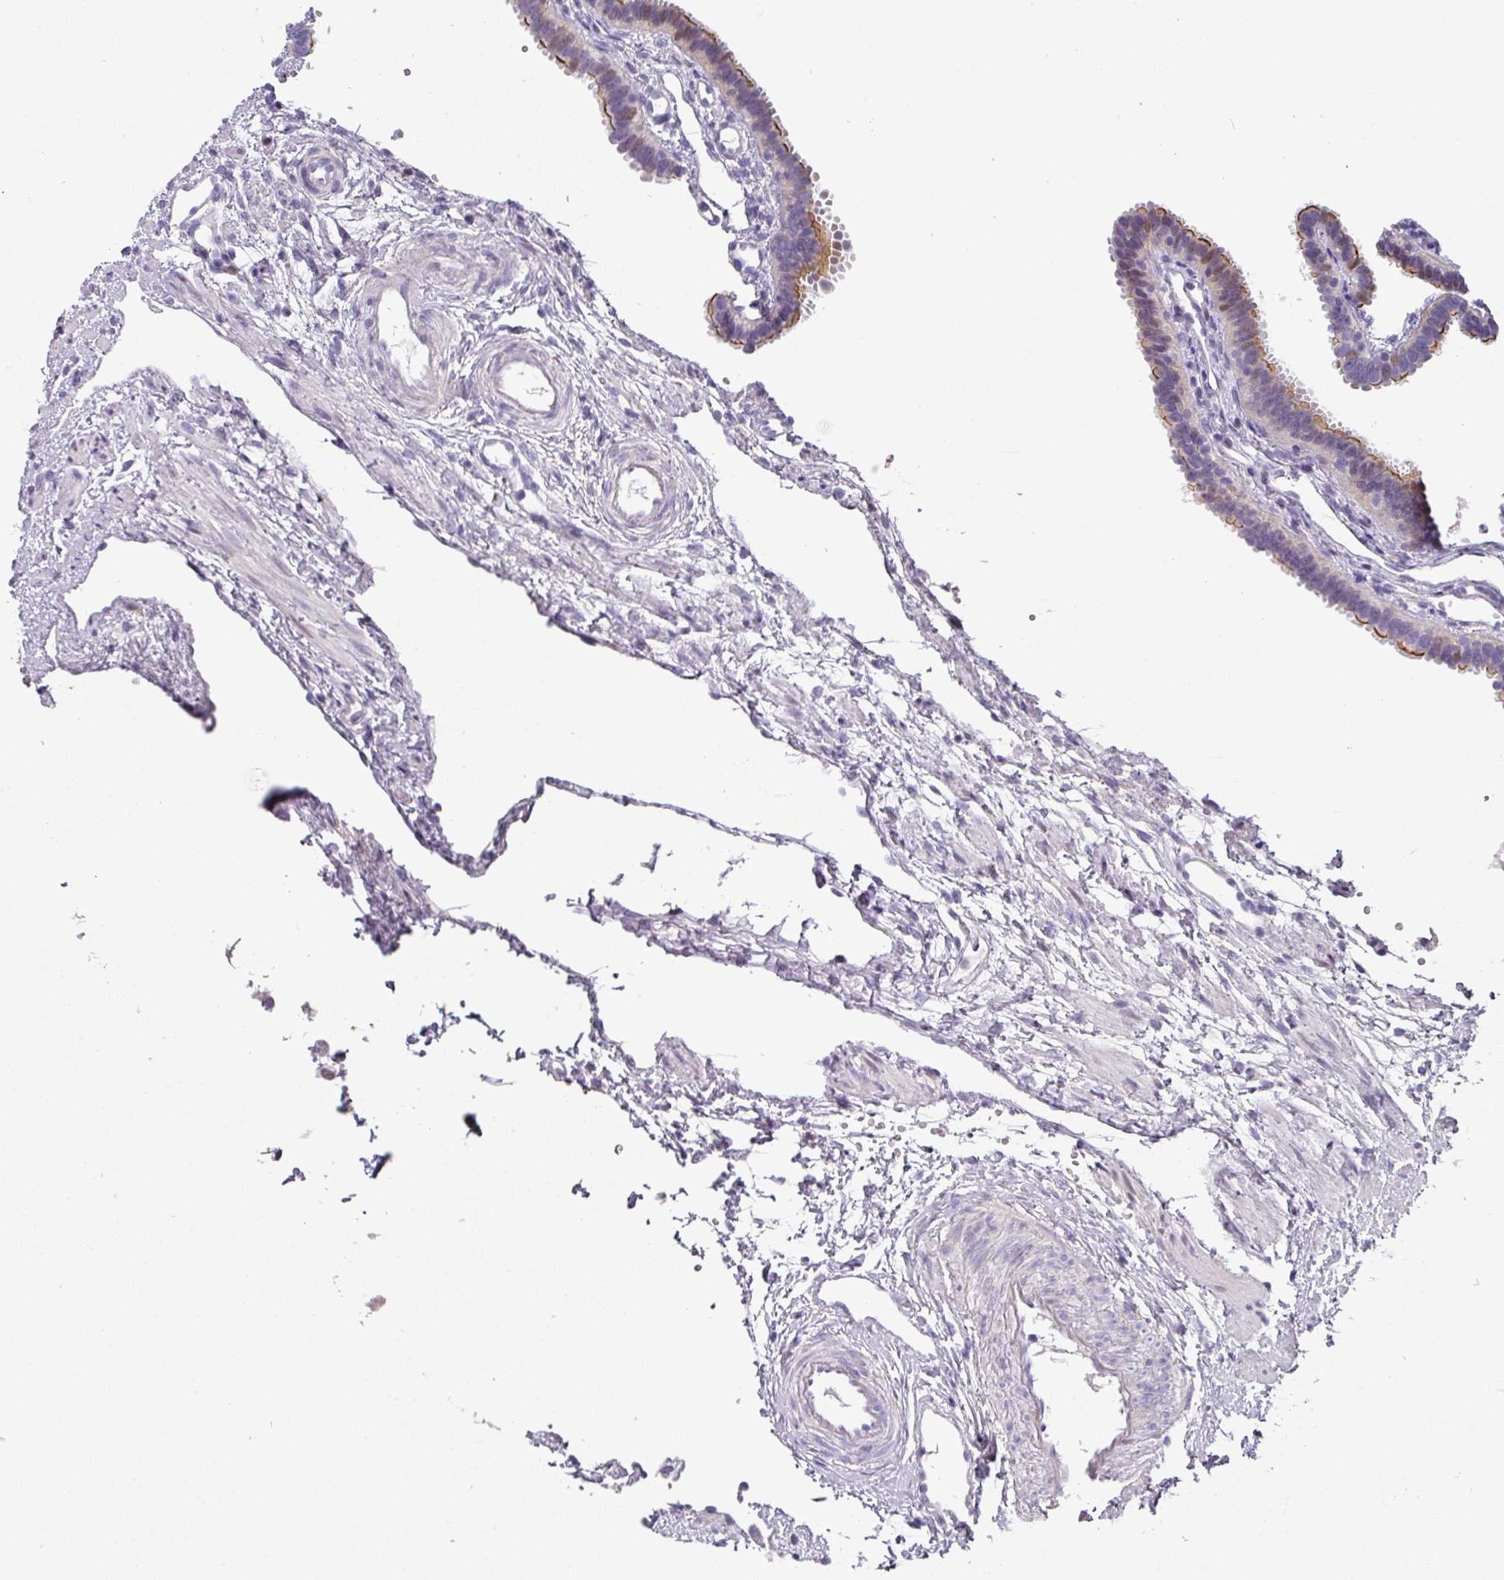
{"staining": {"intensity": "moderate", "quantity": "25%-75%", "location": "cytoplasmic/membranous"}, "tissue": "fallopian tube", "cell_type": "Glandular cells", "image_type": "normal", "snomed": [{"axis": "morphology", "description": "Normal tissue, NOS"}, {"axis": "topography", "description": "Fallopian tube"}], "caption": "Moderate cytoplasmic/membranous protein expression is identified in about 25%-75% of glandular cells in fallopian tube.", "gene": "ANKRD29", "patient": {"sex": "female", "age": 37}}